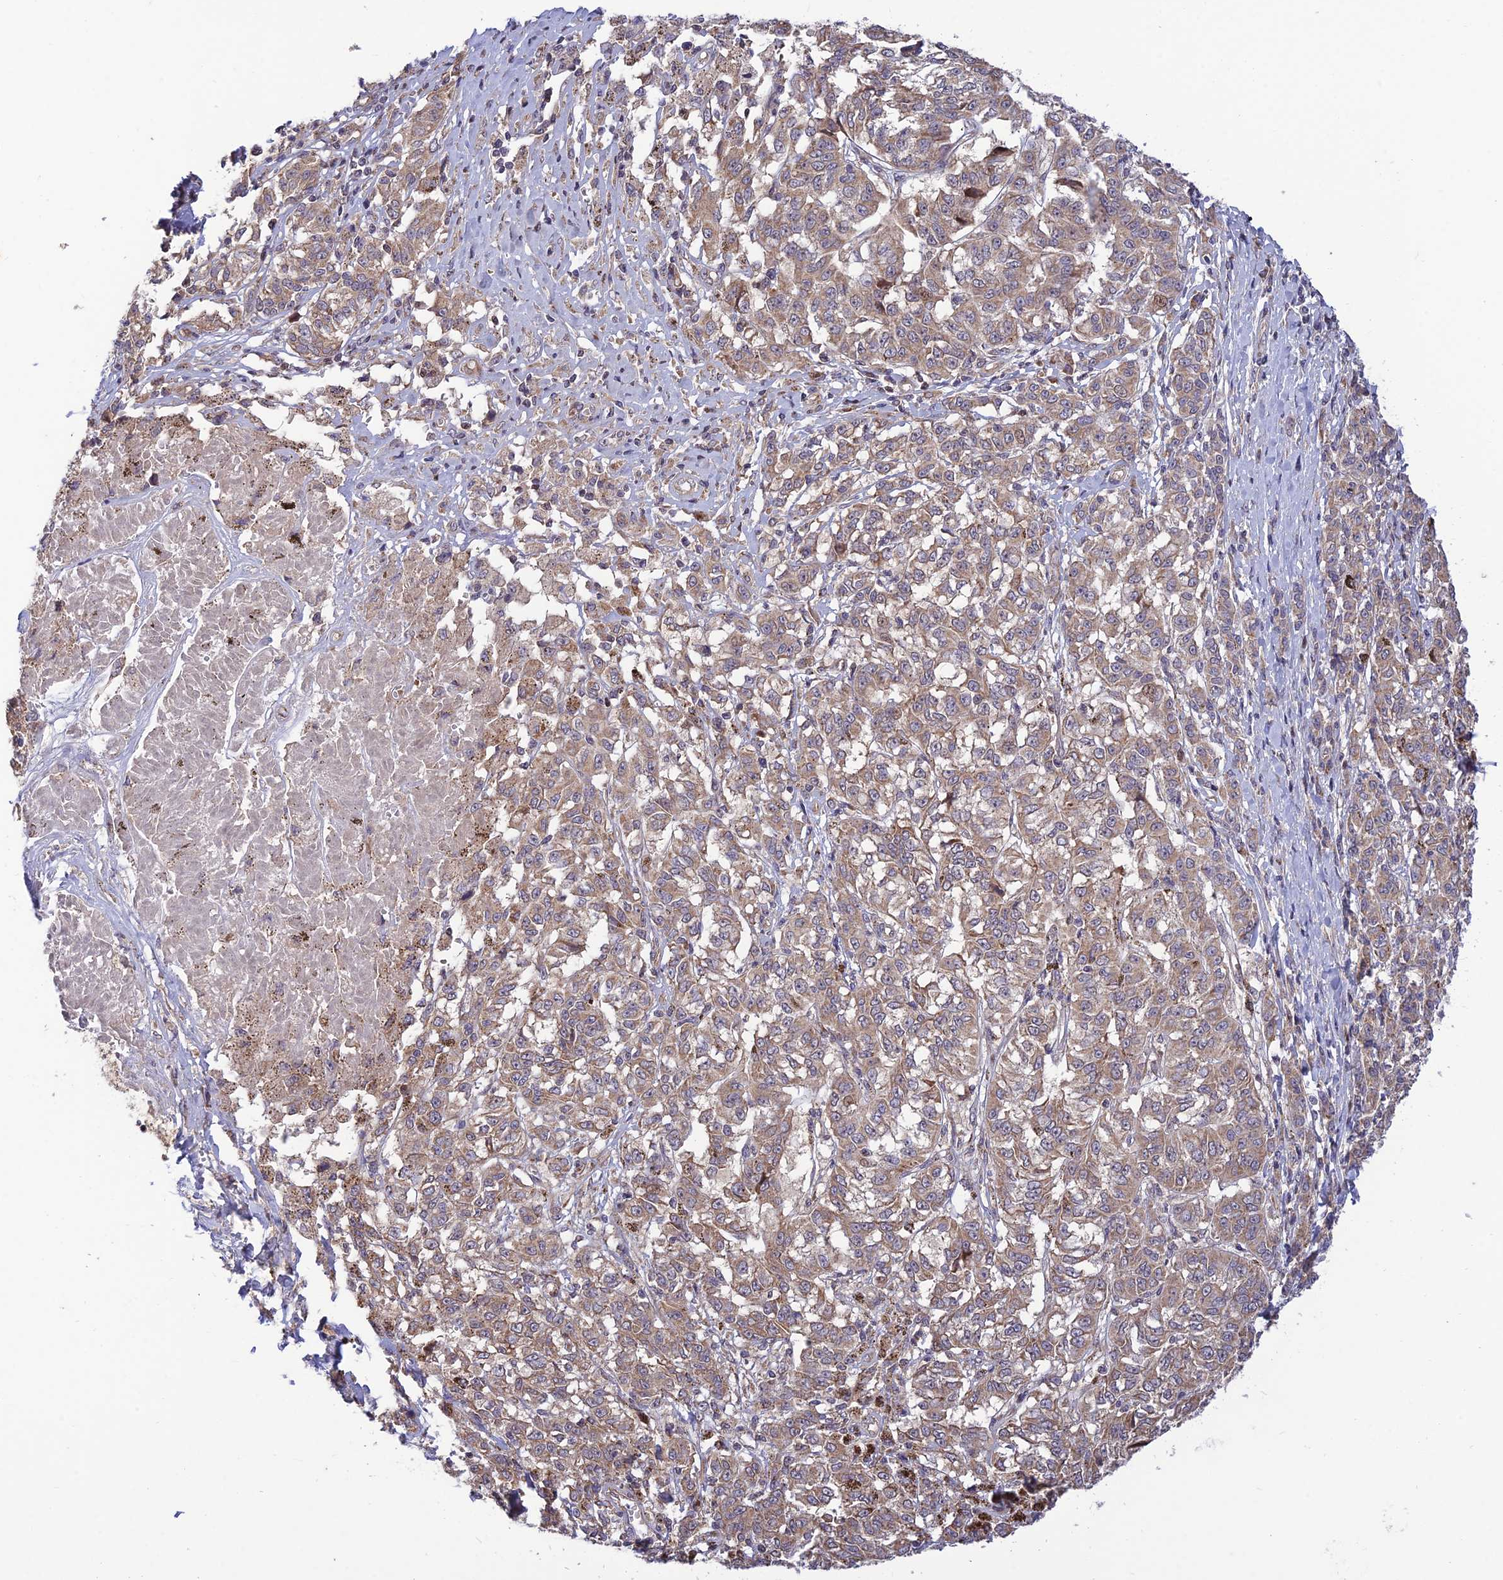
{"staining": {"intensity": "weak", "quantity": ">75%", "location": "cytoplasmic/membranous"}, "tissue": "melanoma", "cell_type": "Tumor cells", "image_type": "cancer", "snomed": [{"axis": "morphology", "description": "Malignant melanoma, NOS"}, {"axis": "topography", "description": "Skin"}], "caption": "This micrograph displays immunohistochemistry staining of human melanoma, with low weak cytoplasmic/membranous staining in about >75% of tumor cells.", "gene": "PLEKHG2", "patient": {"sex": "female", "age": 72}}